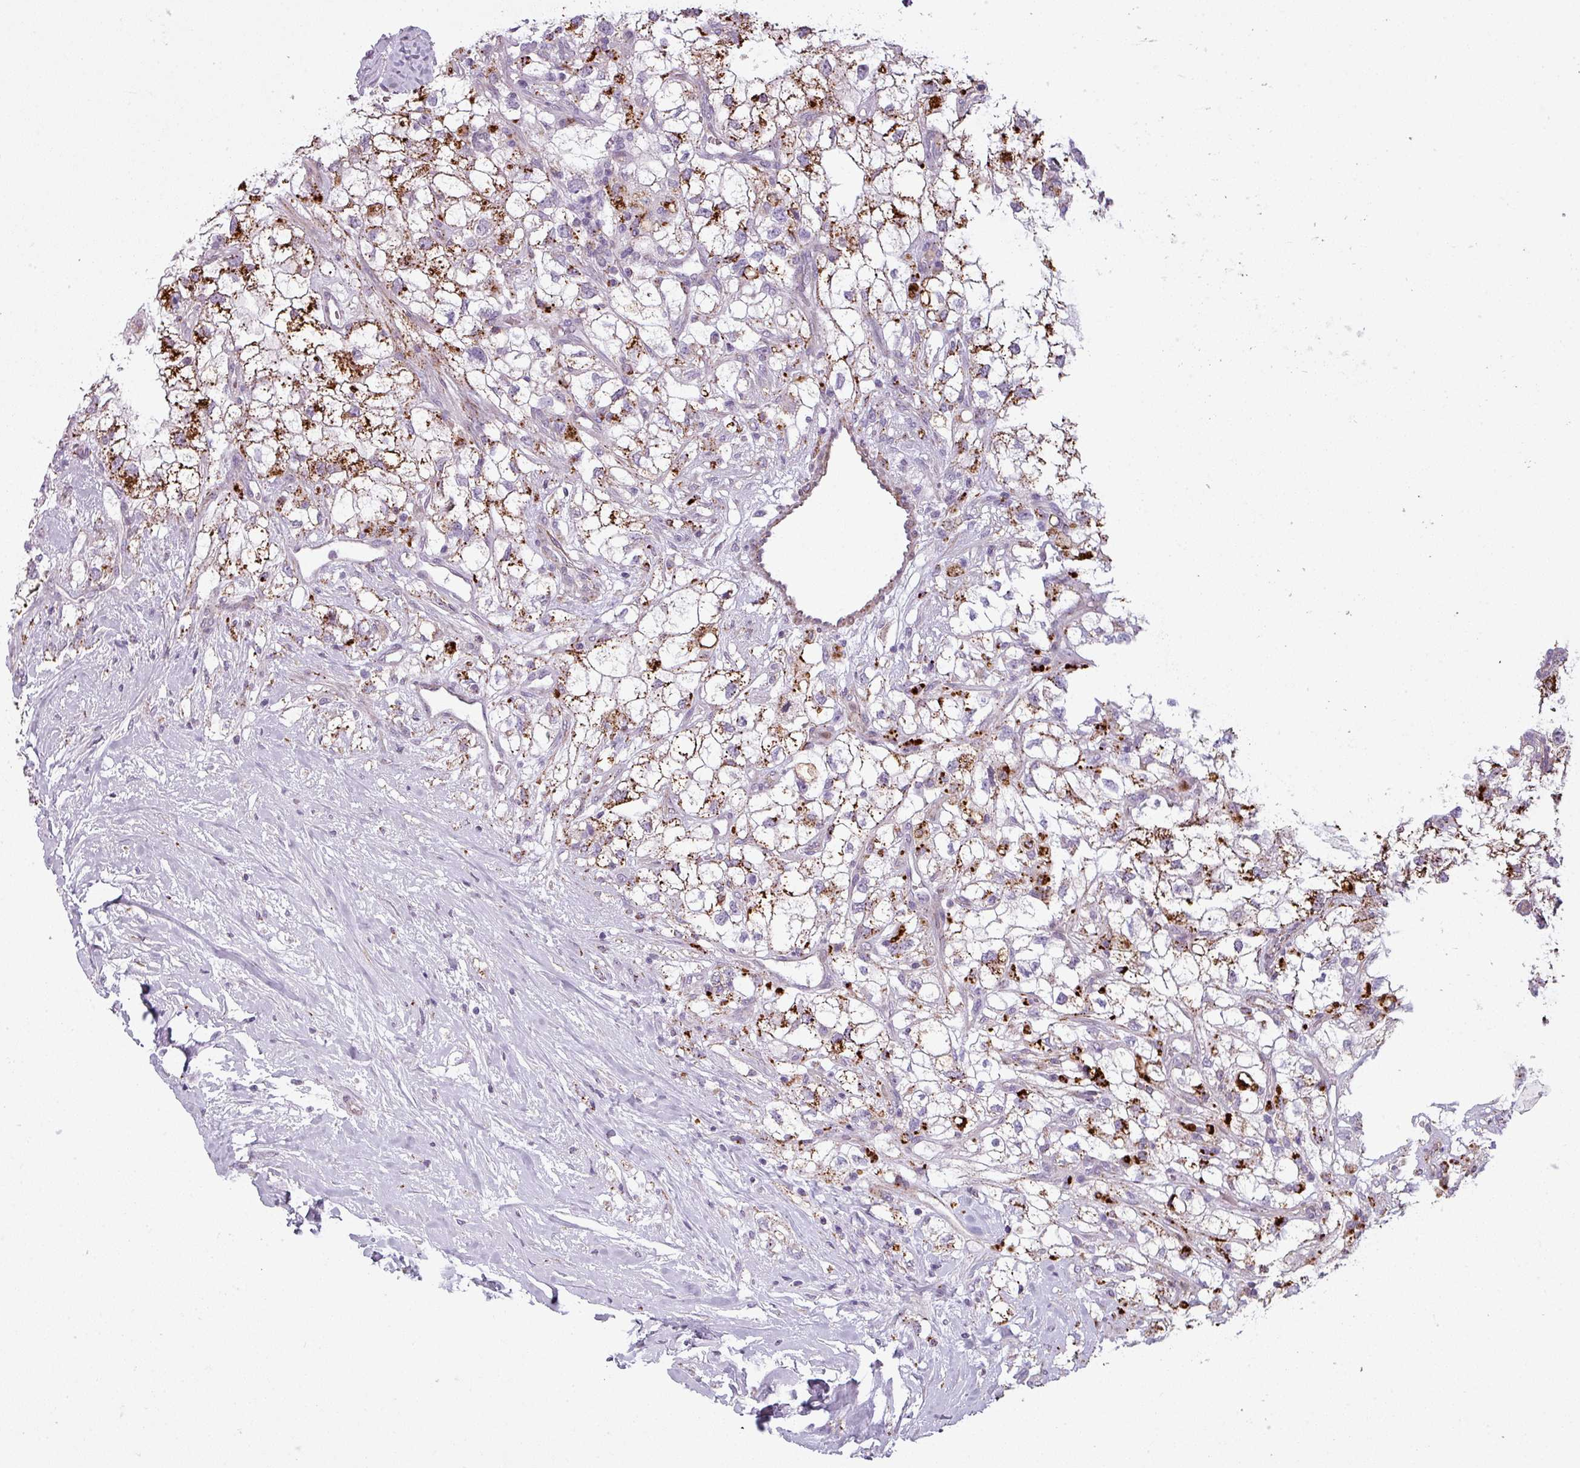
{"staining": {"intensity": "strong", "quantity": ">75%", "location": "cytoplasmic/membranous"}, "tissue": "renal cancer", "cell_type": "Tumor cells", "image_type": "cancer", "snomed": [{"axis": "morphology", "description": "Adenocarcinoma, NOS"}, {"axis": "topography", "description": "Kidney"}], "caption": "A high-resolution image shows immunohistochemistry staining of renal cancer, which shows strong cytoplasmic/membranous staining in approximately >75% of tumor cells.", "gene": "MAP7D2", "patient": {"sex": "male", "age": 59}}